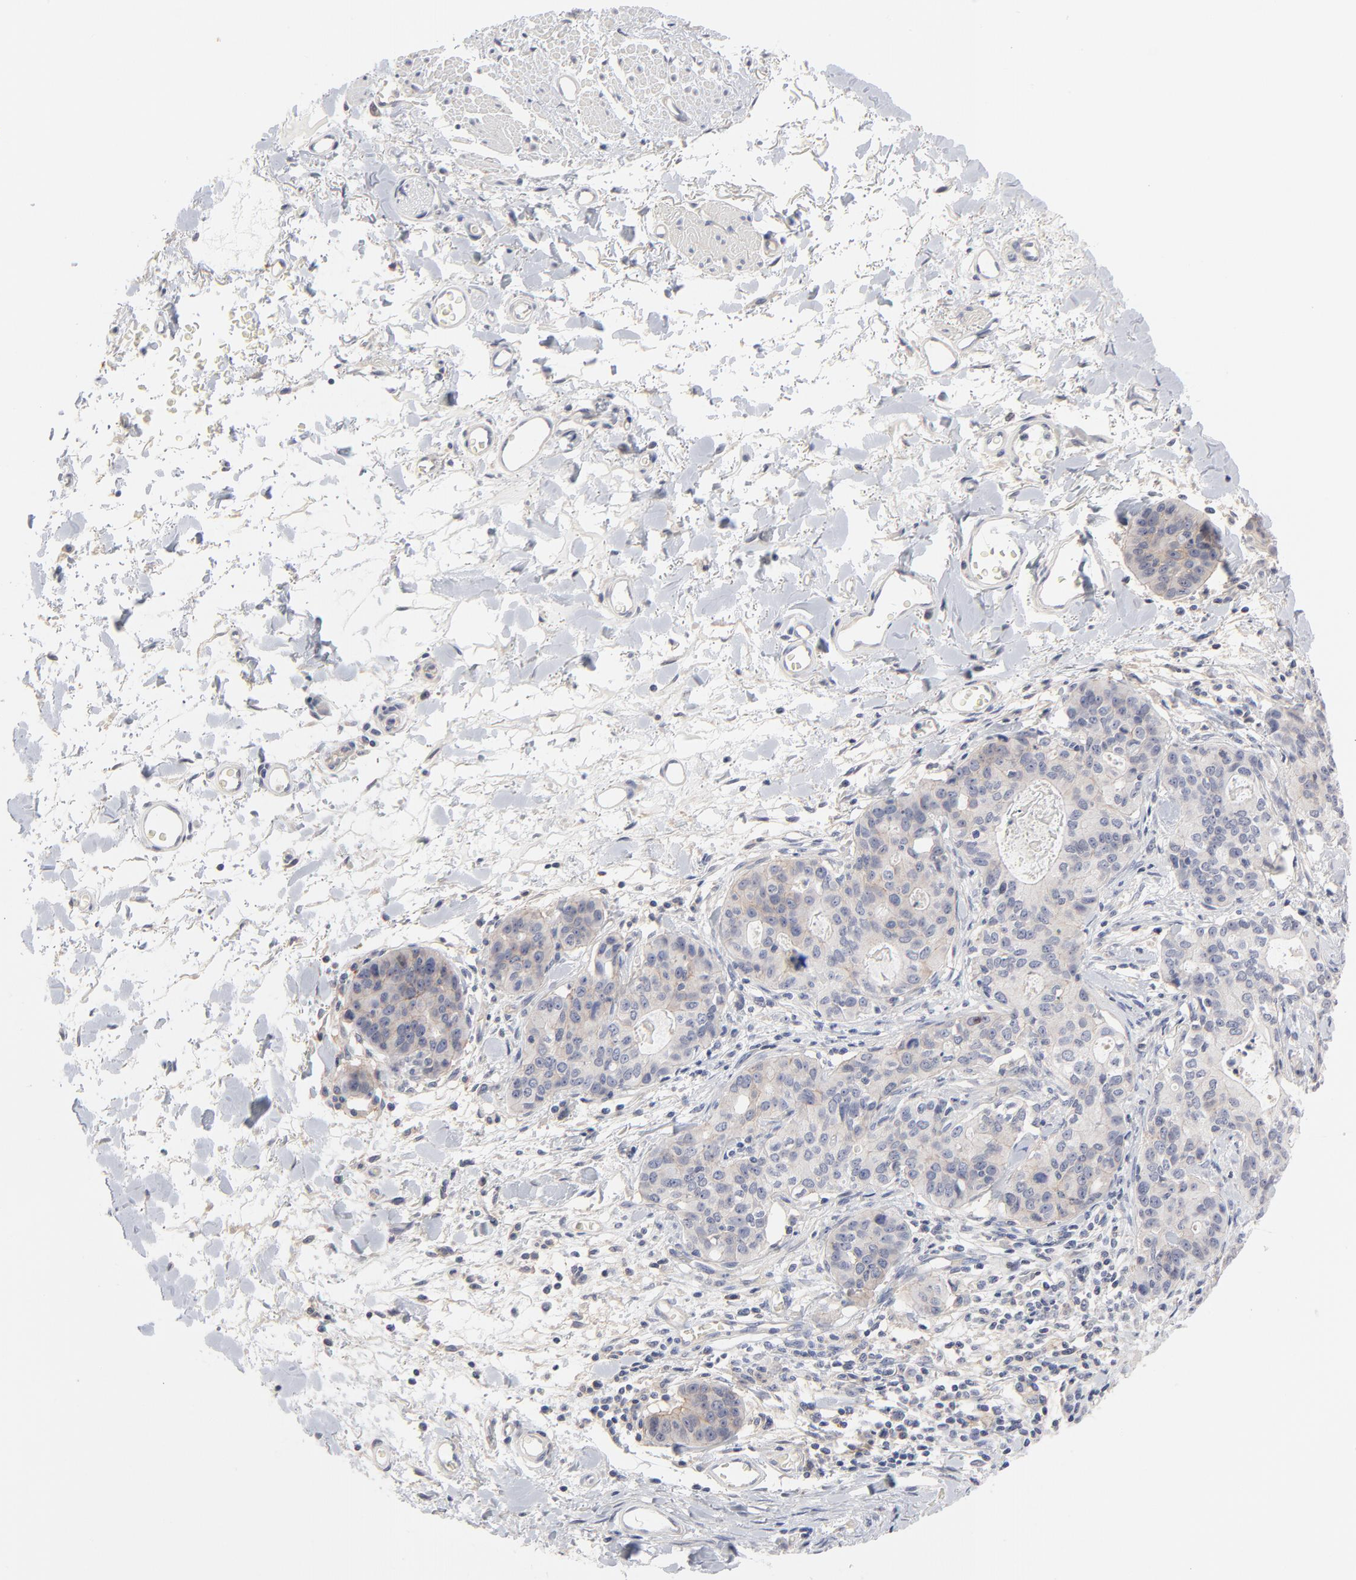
{"staining": {"intensity": "strong", "quantity": "25%-75%", "location": "cytoplasmic/membranous"}, "tissue": "stomach cancer", "cell_type": "Tumor cells", "image_type": "cancer", "snomed": [{"axis": "morphology", "description": "Adenocarcinoma, NOS"}, {"axis": "topography", "description": "Esophagus"}, {"axis": "topography", "description": "Stomach"}], "caption": "High-magnification brightfield microscopy of stomach cancer (adenocarcinoma) stained with DAB (brown) and counterstained with hematoxylin (blue). tumor cells exhibit strong cytoplasmic/membranous positivity is seen in approximately25%-75% of cells.", "gene": "SLC16A1", "patient": {"sex": "male", "age": 74}}